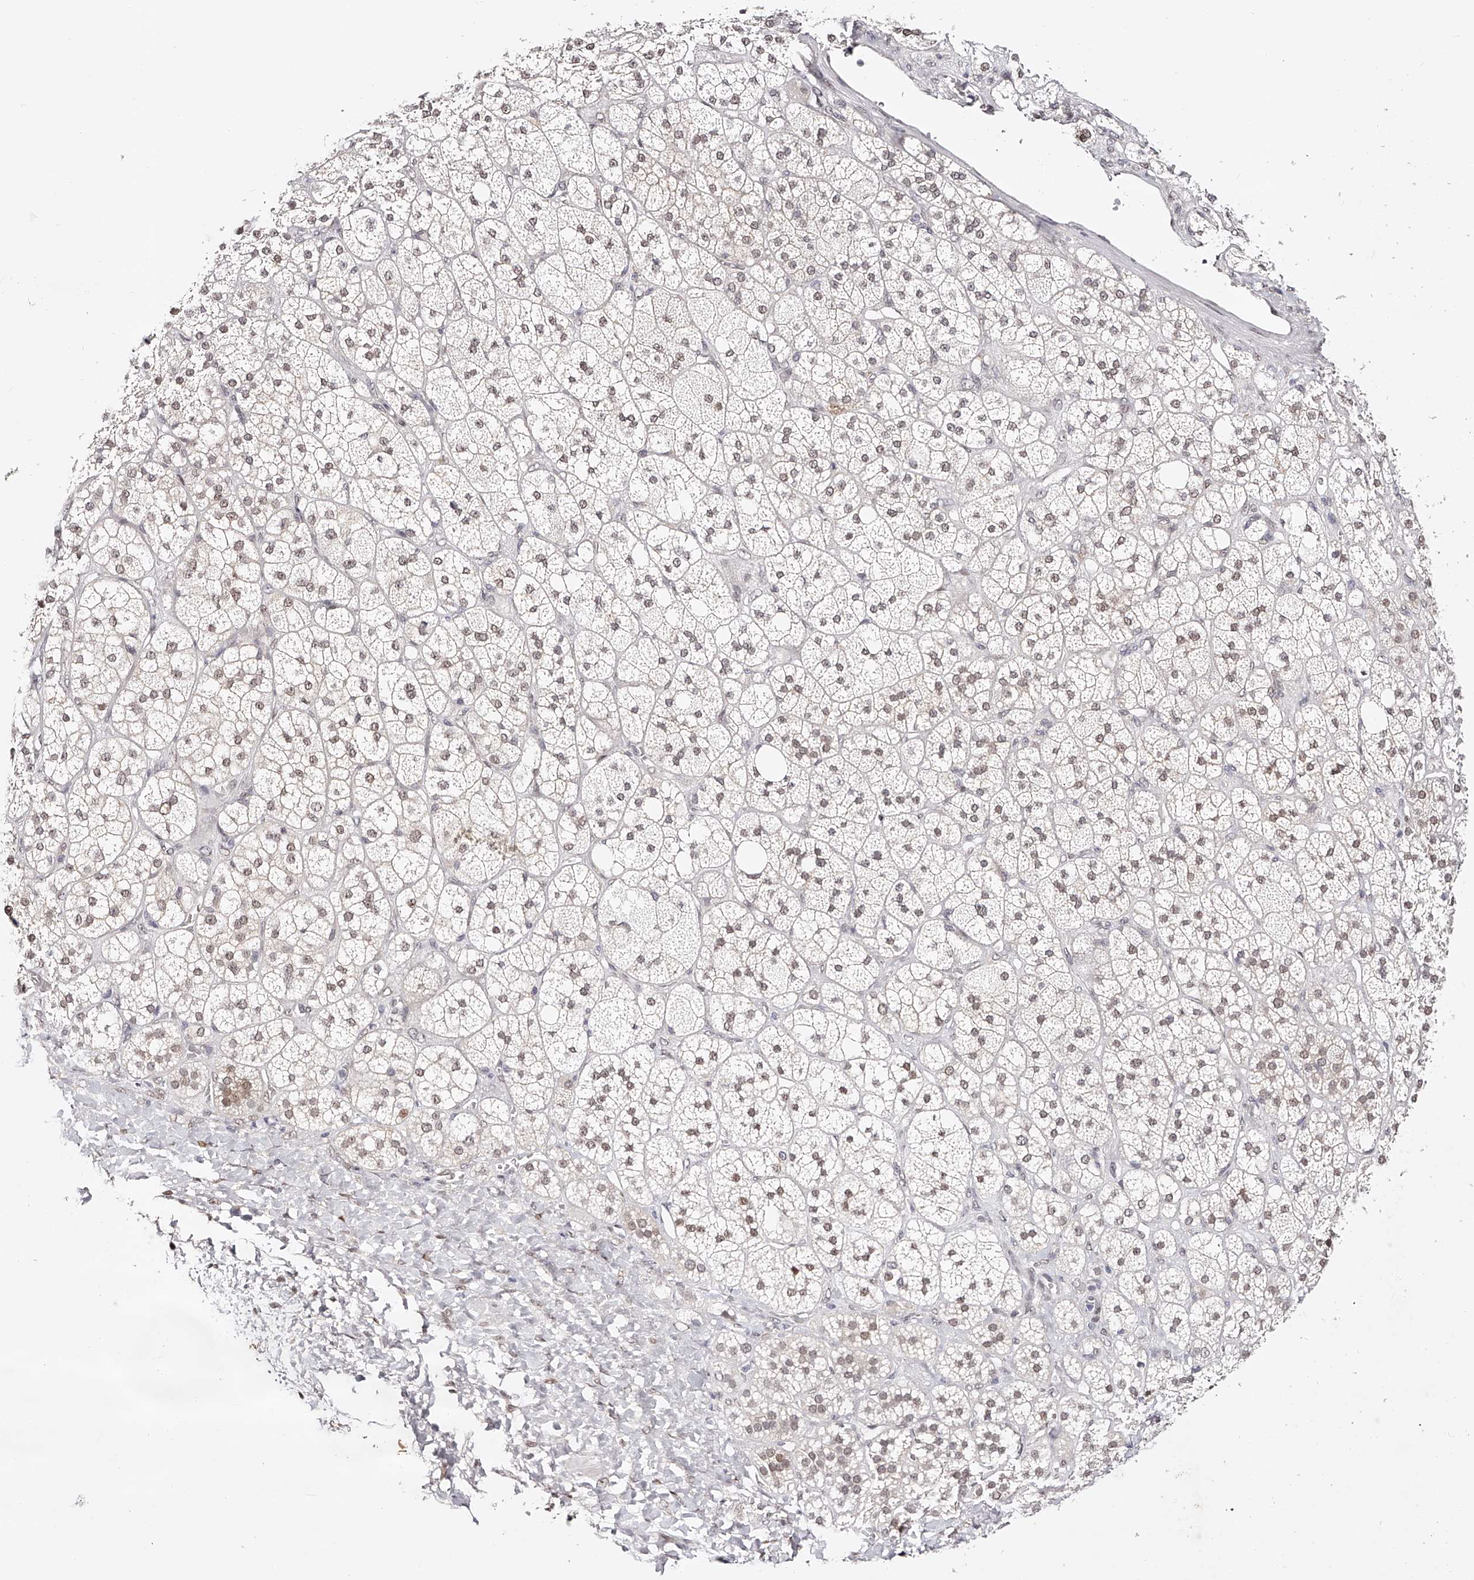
{"staining": {"intensity": "moderate", "quantity": "25%-75%", "location": "nuclear"}, "tissue": "adrenal gland", "cell_type": "Glandular cells", "image_type": "normal", "snomed": [{"axis": "morphology", "description": "Normal tissue, NOS"}, {"axis": "topography", "description": "Adrenal gland"}], "caption": "Glandular cells show medium levels of moderate nuclear positivity in approximately 25%-75% of cells in unremarkable human adrenal gland.", "gene": "USF3", "patient": {"sex": "male", "age": 61}}